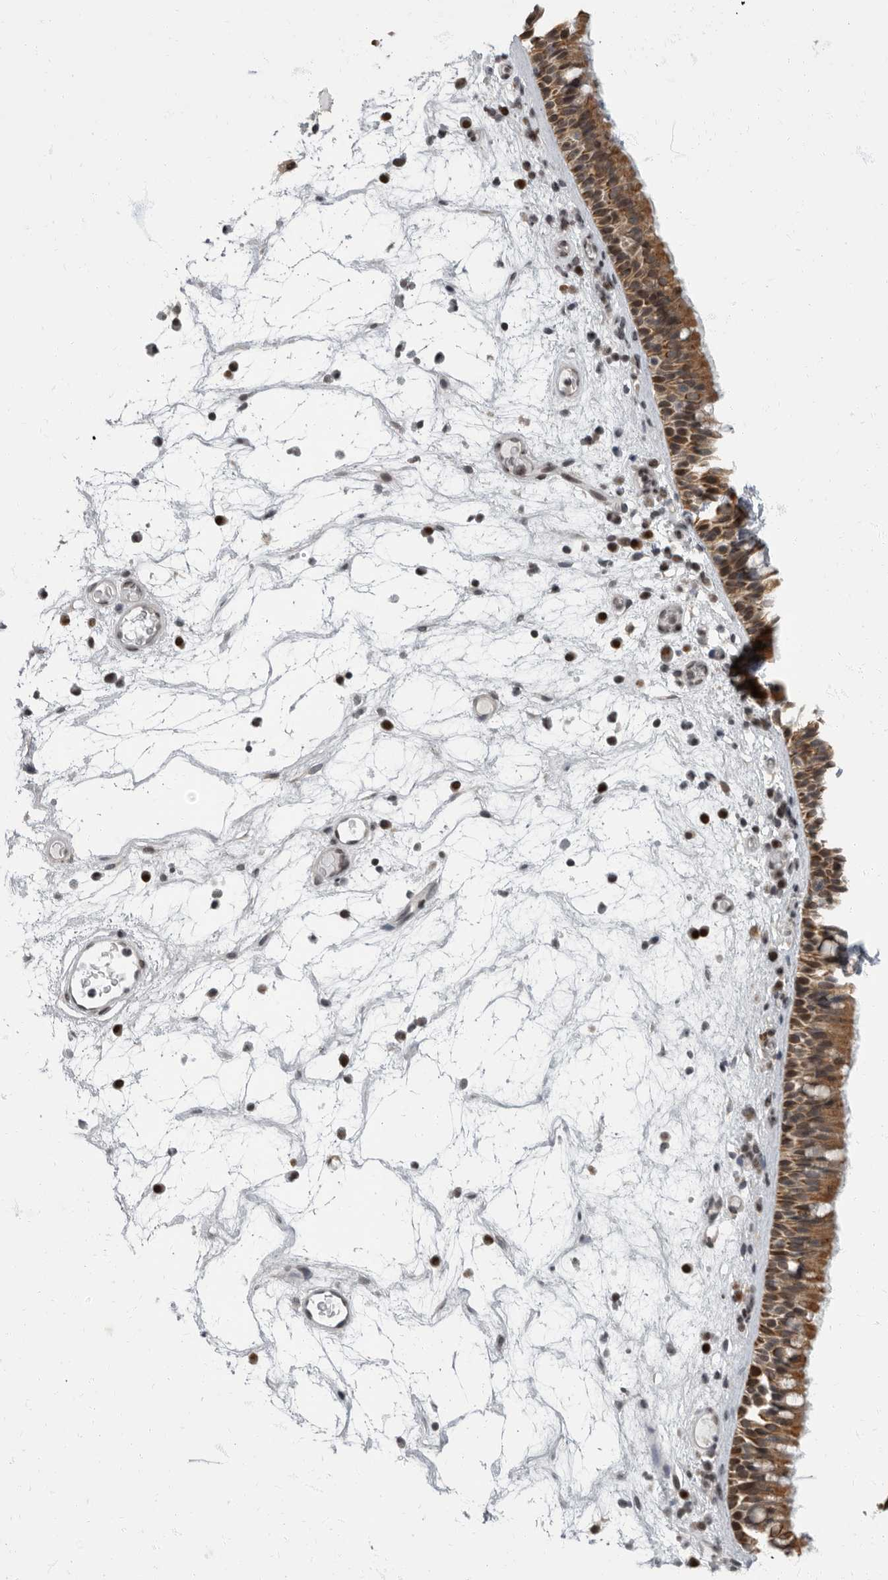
{"staining": {"intensity": "moderate", "quantity": ">75%", "location": "cytoplasmic/membranous"}, "tissue": "nasopharynx", "cell_type": "Respiratory epithelial cells", "image_type": "normal", "snomed": [{"axis": "morphology", "description": "Normal tissue, NOS"}, {"axis": "morphology", "description": "Inflammation, NOS"}, {"axis": "morphology", "description": "Malignant melanoma, Metastatic site"}, {"axis": "topography", "description": "Nasopharynx"}], "caption": "Approximately >75% of respiratory epithelial cells in benign nasopharynx demonstrate moderate cytoplasmic/membranous protein expression as visualized by brown immunohistochemical staining.", "gene": "EVI5", "patient": {"sex": "male", "age": 70}}